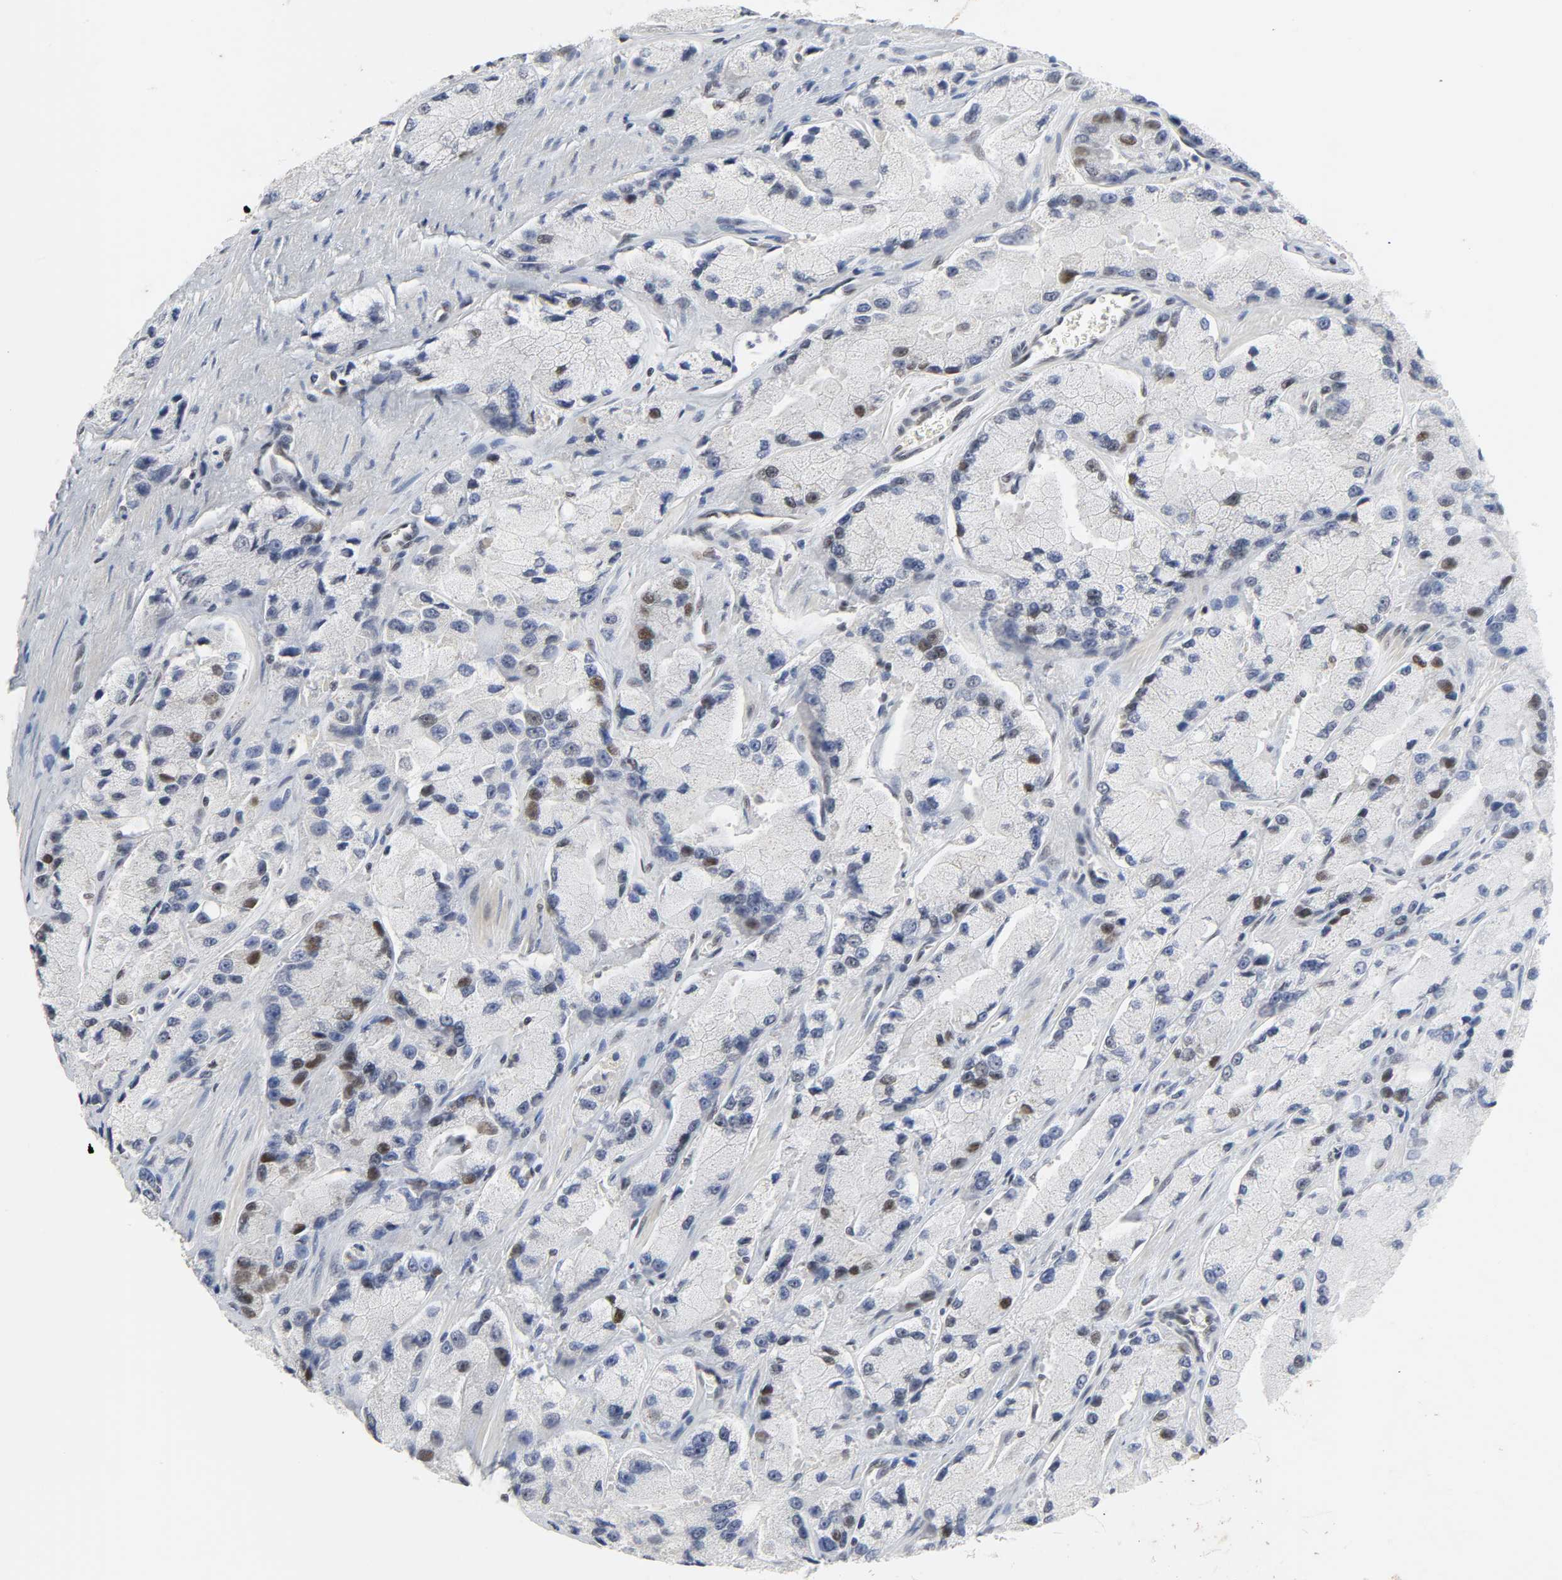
{"staining": {"intensity": "moderate", "quantity": "25%-75%", "location": "nuclear"}, "tissue": "prostate cancer", "cell_type": "Tumor cells", "image_type": "cancer", "snomed": [{"axis": "morphology", "description": "Adenocarcinoma, High grade"}, {"axis": "topography", "description": "Prostate"}], "caption": "Immunohistochemistry photomicrograph of adenocarcinoma (high-grade) (prostate) stained for a protein (brown), which reveals medium levels of moderate nuclear expression in about 25%-75% of tumor cells.", "gene": "NCOA6", "patient": {"sex": "male", "age": 58}}